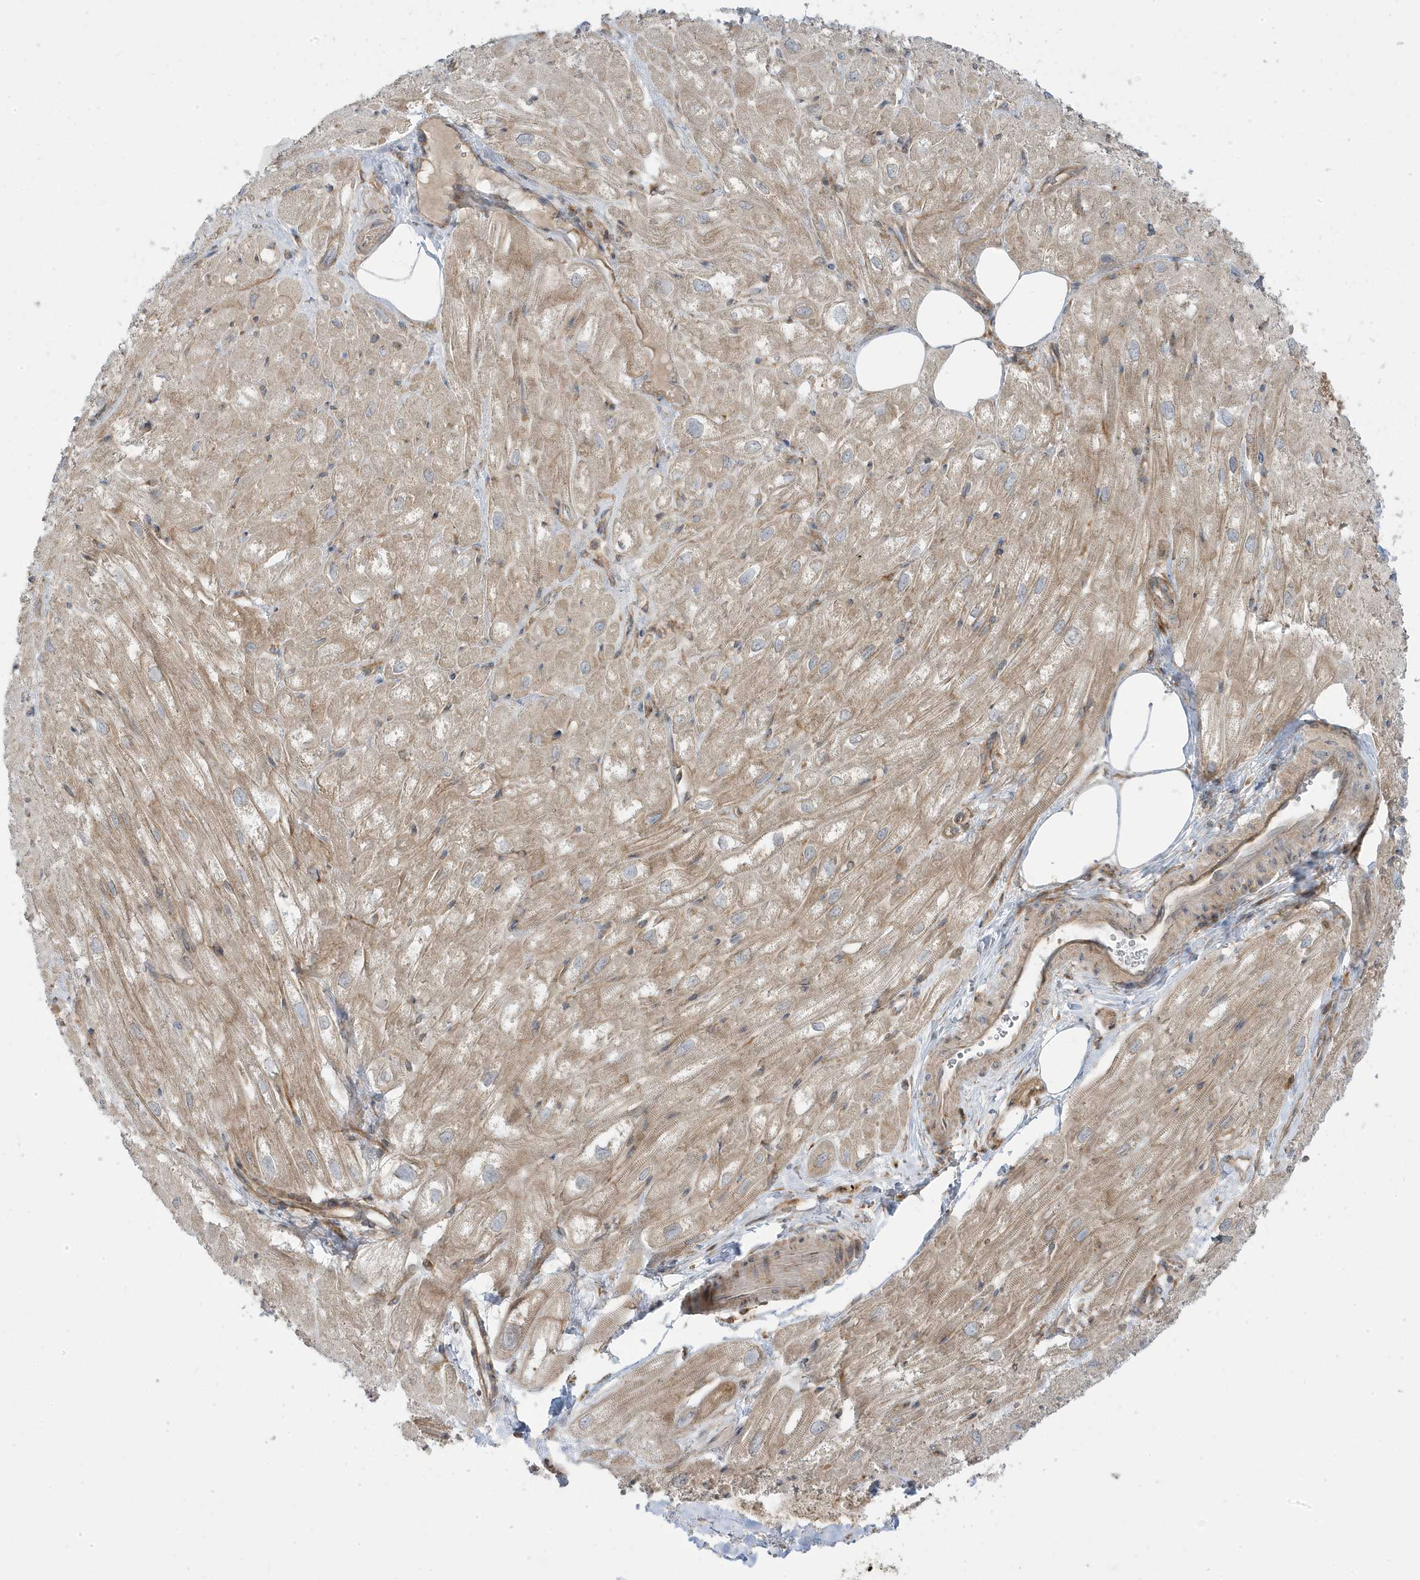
{"staining": {"intensity": "weak", "quantity": "25%-75%", "location": "cytoplasmic/membranous"}, "tissue": "heart muscle", "cell_type": "Cardiomyocytes", "image_type": "normal", "snomed": [{"axis": "morphology", "description": "Normal tissue, NOS"}, {"axis": "topography", "description": "Heart"}], "caption": "There is low levels of weak cytoplasmic/membranous expression in cardiomyocytes of normal heart muscle, as demonstrated by immunohistochemical staining (brown color).", "gene": "STAM", "patient": {"sex": "male", "age": 50}}